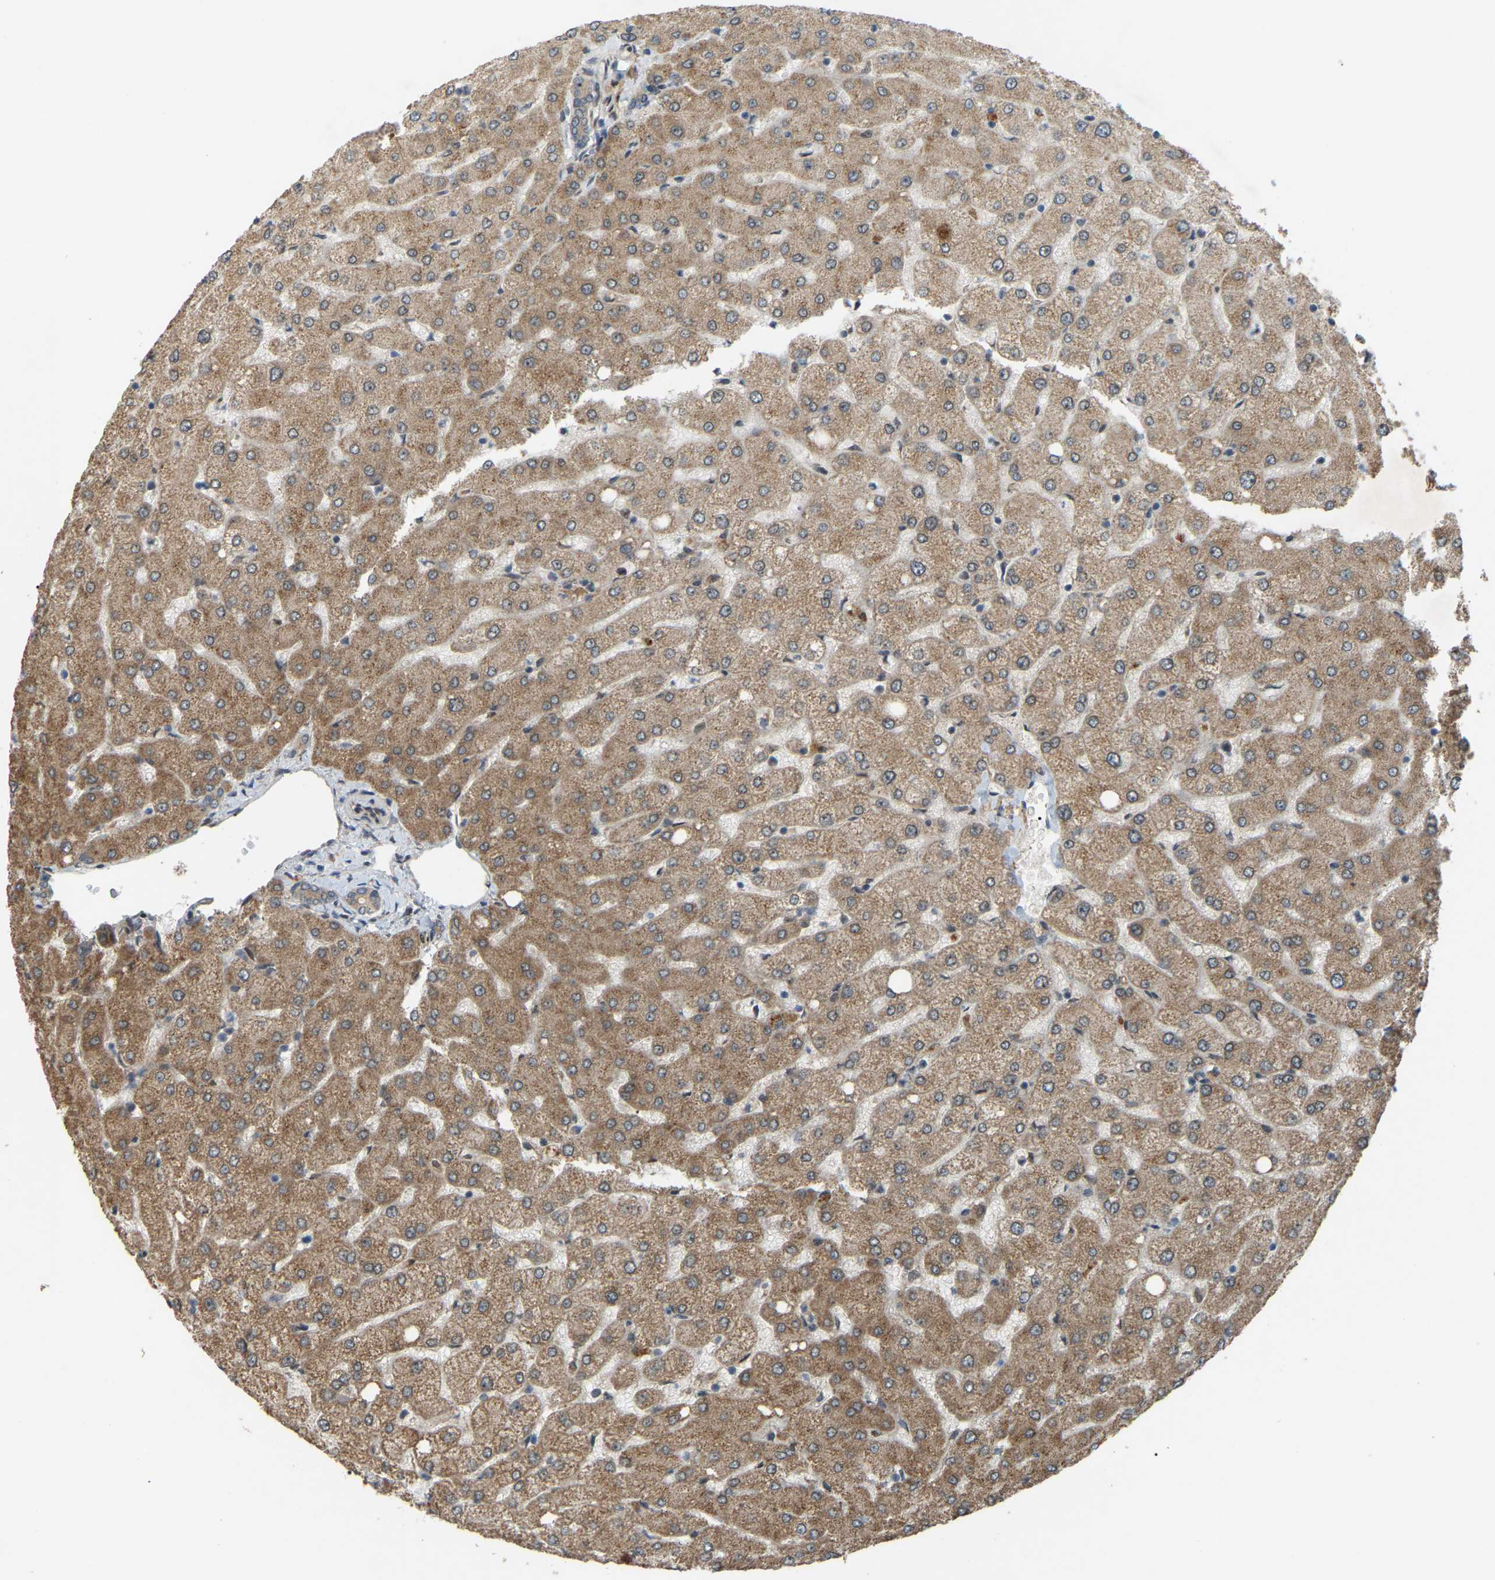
{"staining": {"intensity": "weak", "quantity": ">75%", "location": "cytoplasmic/membranous"}, "tissue": "liver", "cell_type": "Cholangiocytes", "image_type": "normal", "snomed": [{"axis": "morphology", "description": "Normal tissue, NOS"}, {"axis": "topography", "description": "Liver"}], "caption": "Protein expression analysis of unremarkable liver displays weak cytoplasmic/membranous positivity in approximately >75% of cholangiocytes.", "gene": "CROT", "patient": {"sex": "female", "age": 54}}